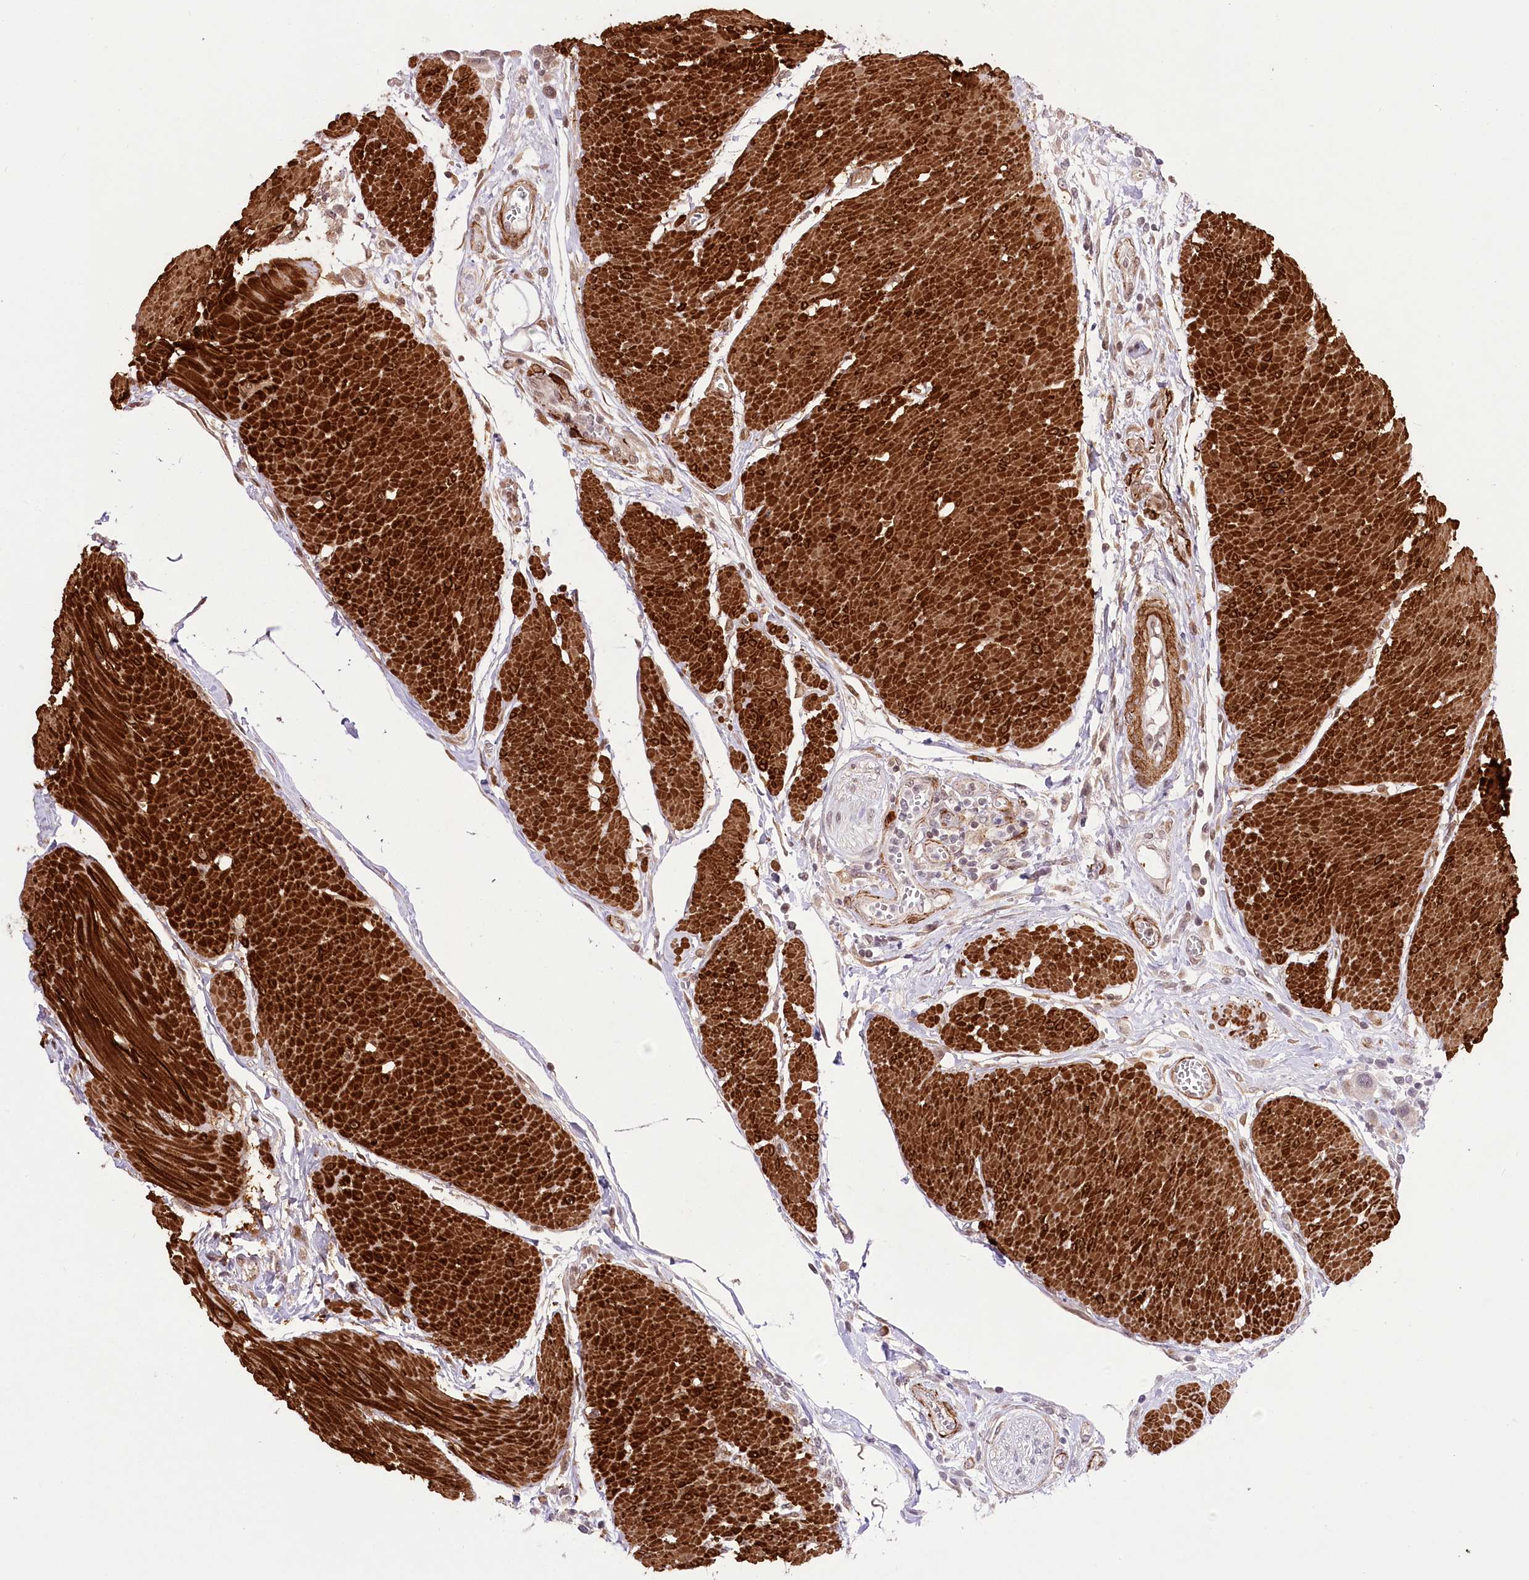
{"staining": {"intensity": "weak", "quantity": "<25%", "location": "cytoplasmic/membranous"}, "tissue": "urothelial cancer", "cell_type": "Tumor cells", "image_type": "cancer", "snomed": [{"axis": "morphology", "description": "Urothelial carcinoma, High grade"}, {"axis": "topography", "description": "Urinary bladder"}], "caption": "There is no significant positivity in tumor cells of urothelial cancer.", "gene": "SYNPO2", "patient": {"sex": "male", "age": 50}}